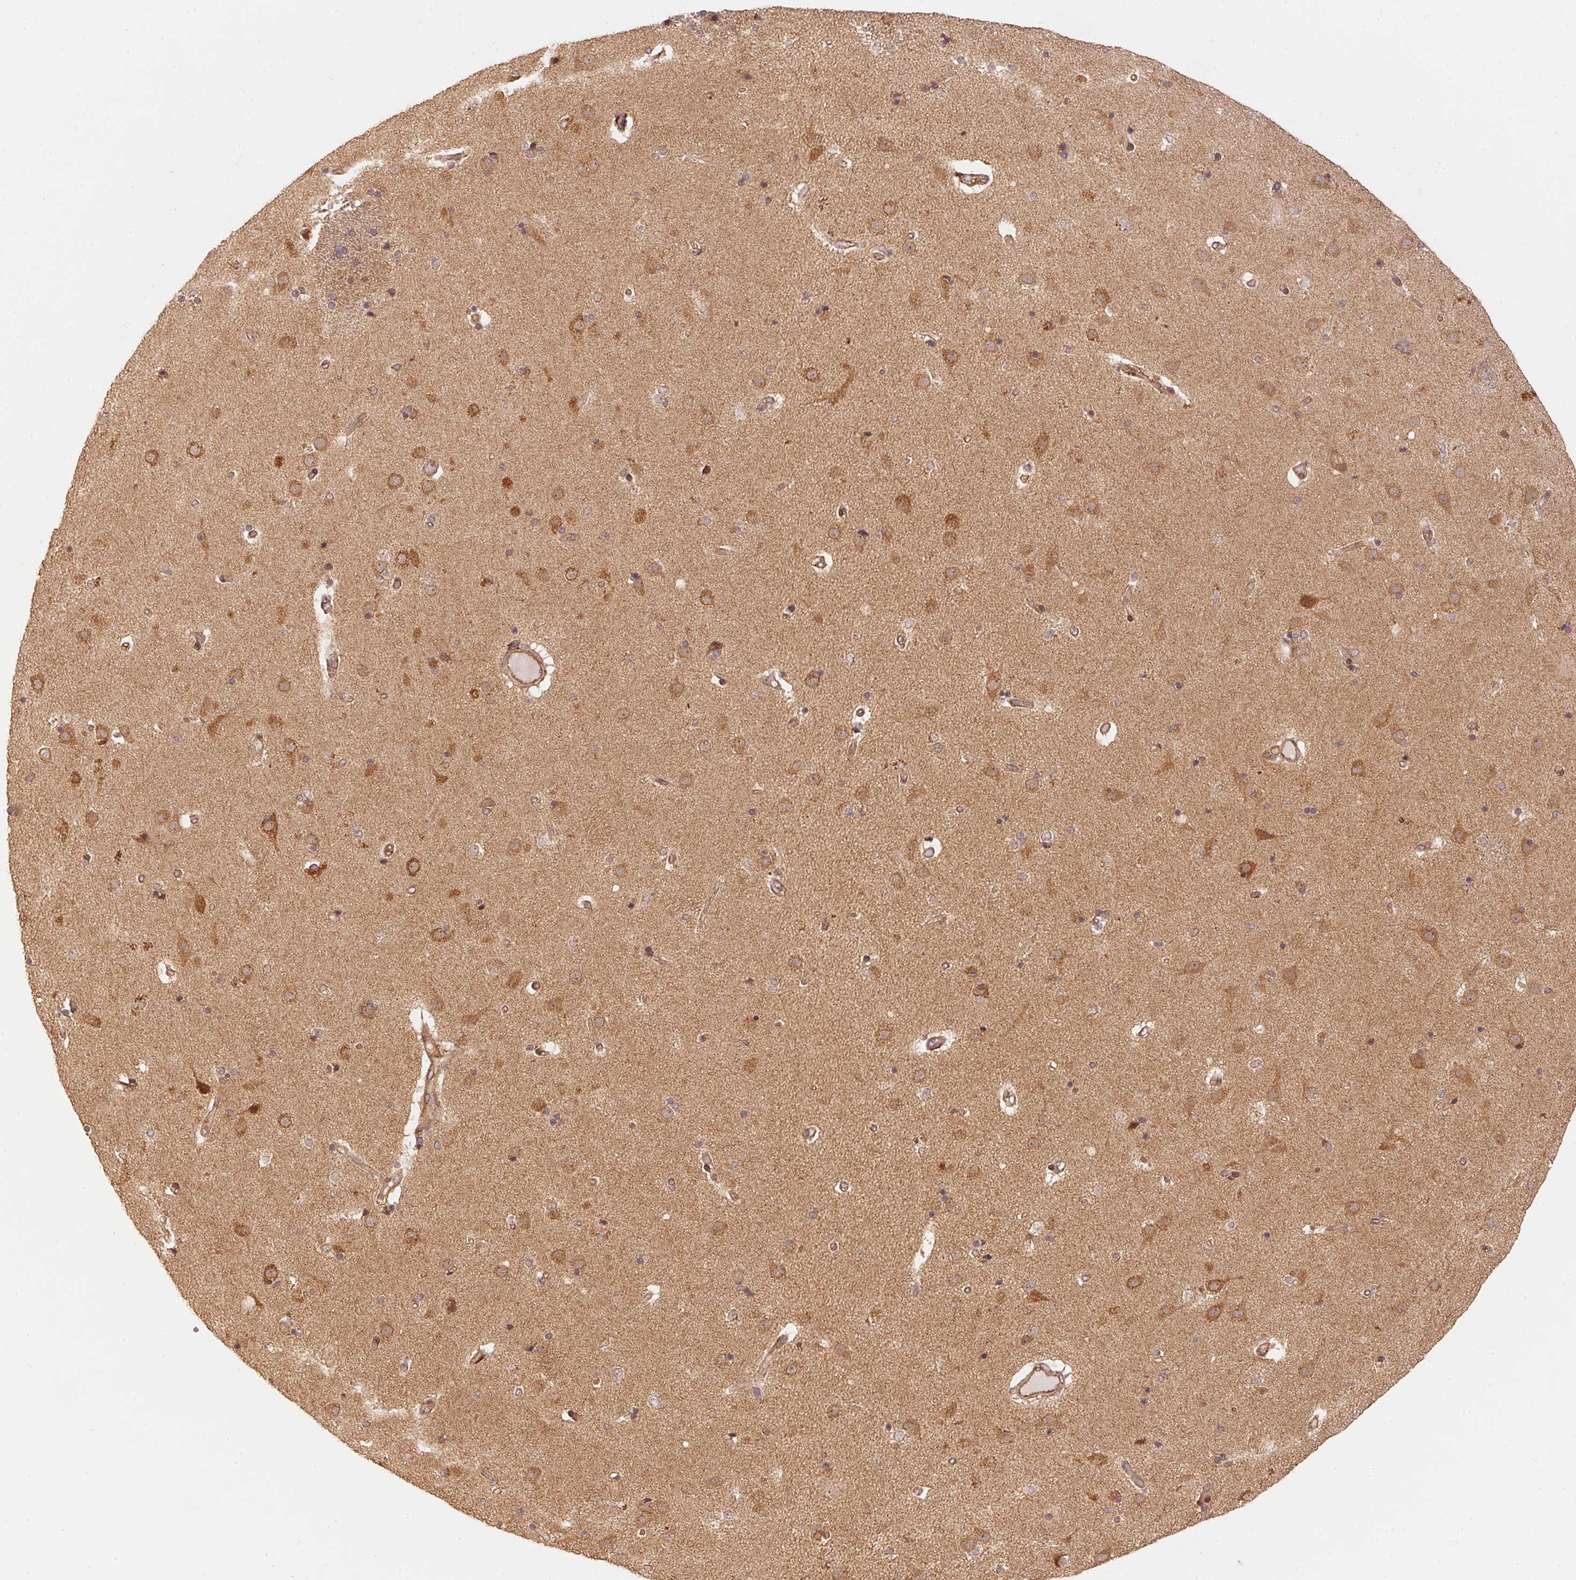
{"staining": {"intensity": "moderate", "quantity": "<25%", "location": "cytoplasmic/membranous"}, "tissue": "caudate", "cell_type": "Glial cells", "image_type": "normal", "snomed": [{"axis": "morphology", "description": "Normal tissue, NOS"}, {"axis": "topography", "description": "Lateral ventricle wall"}], "caption": "About <25% of glial cells in normal human caudate exhibit moderate cytoplasmic/membranous protein staining as visualized by brown immunohistochemical staining.", "gene": "STRN4", "patient": {"sex": "female", "age": 71}}